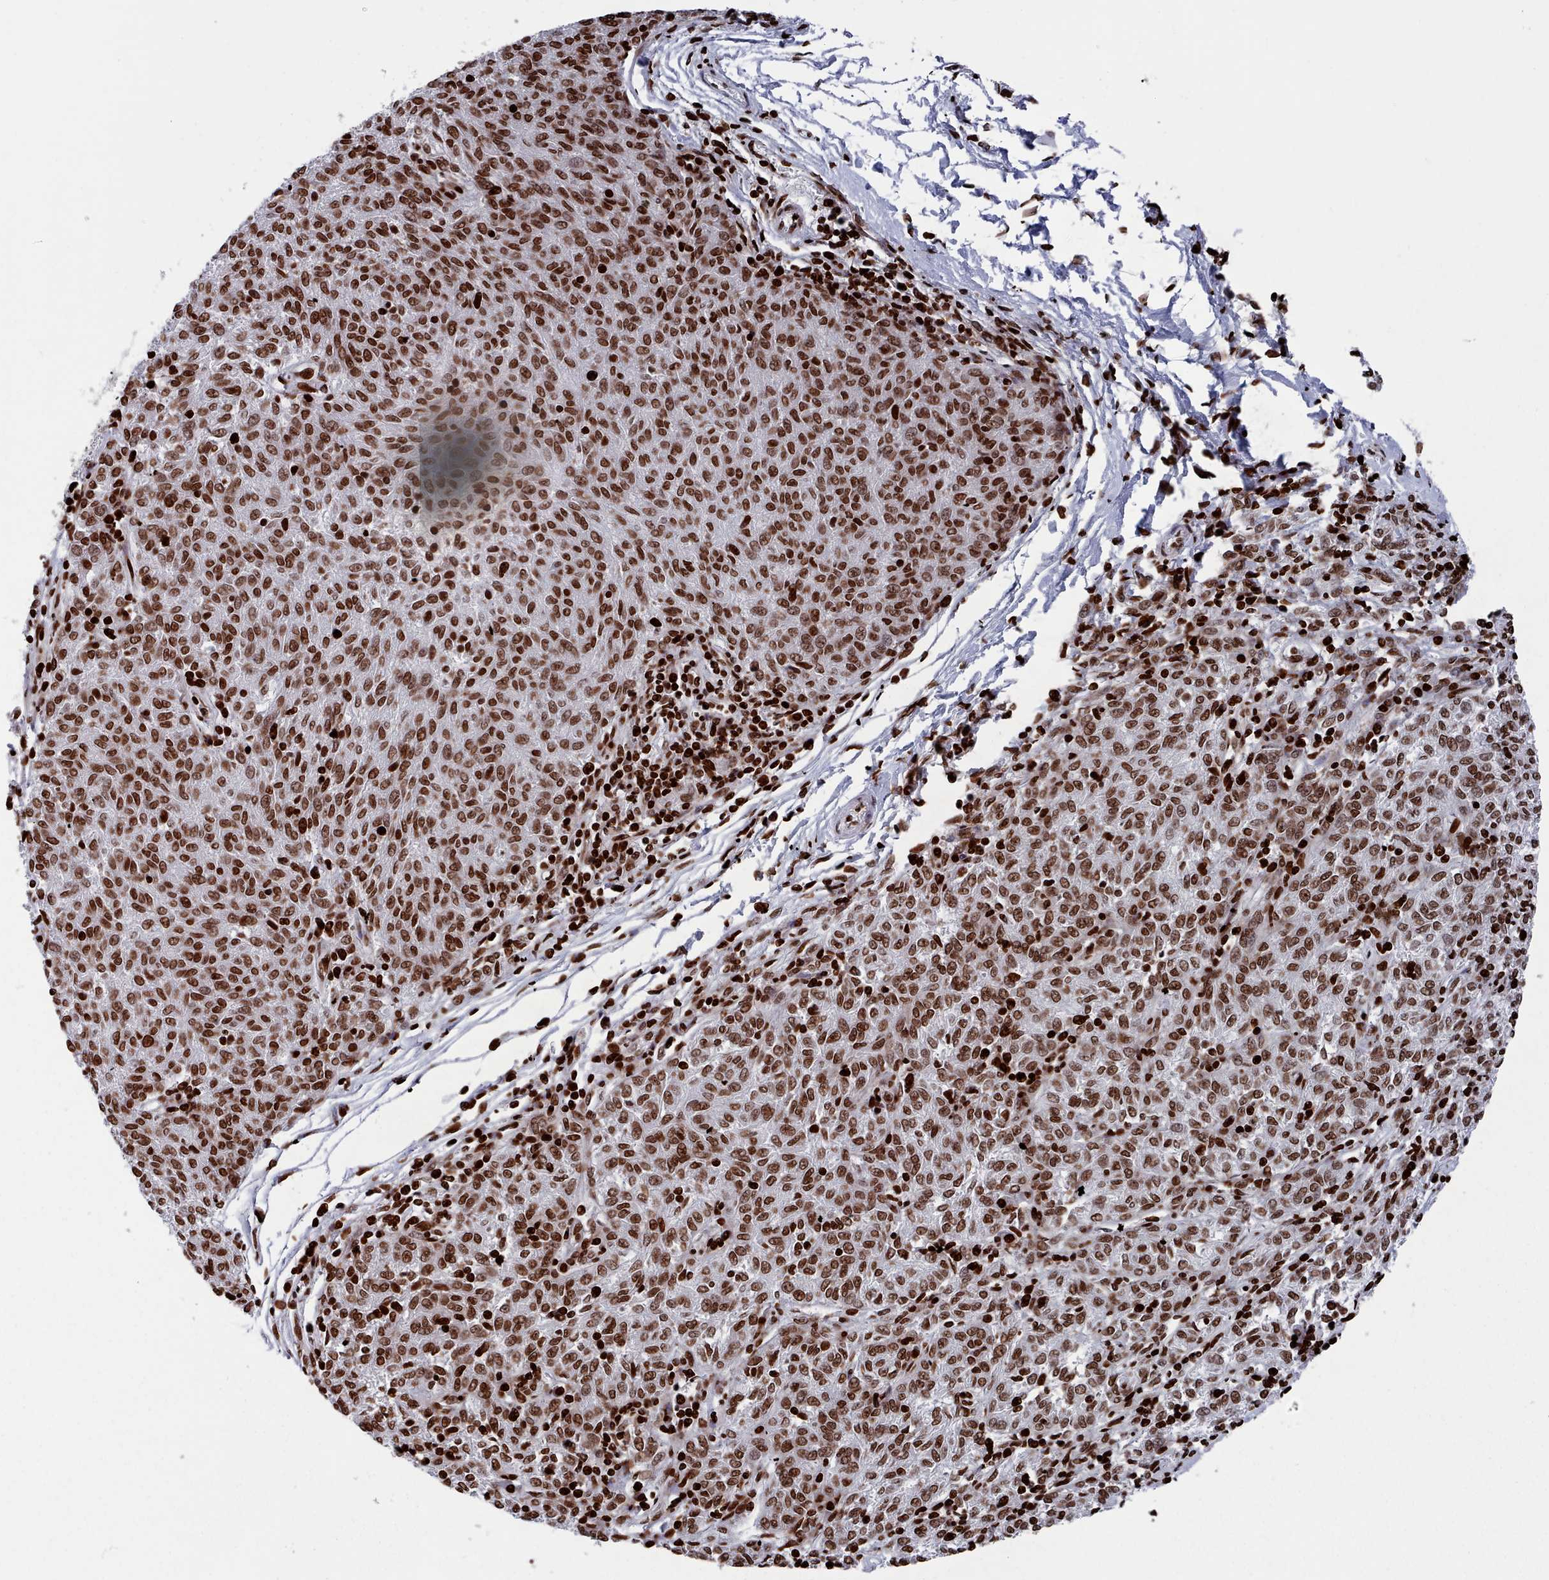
{"staining": {"intensity": "strong", "quantity": ">75%", "location": "nuclear"}, "tissue": "melanoma", "cell_type": "Tumor cells", "image_type": "cancer", "snomed": [{"axis": "morphology", "description": "Malignant melanoma, NOS"}, {"axis": "topography", "description": "Skin"}], "caption": "The immunohistochemical stain shows strong nuclear positivity in tumor cells of melanoma tissue.", "gene": "PCDHB12", "patient": {"sex": "female", "age": 72}}